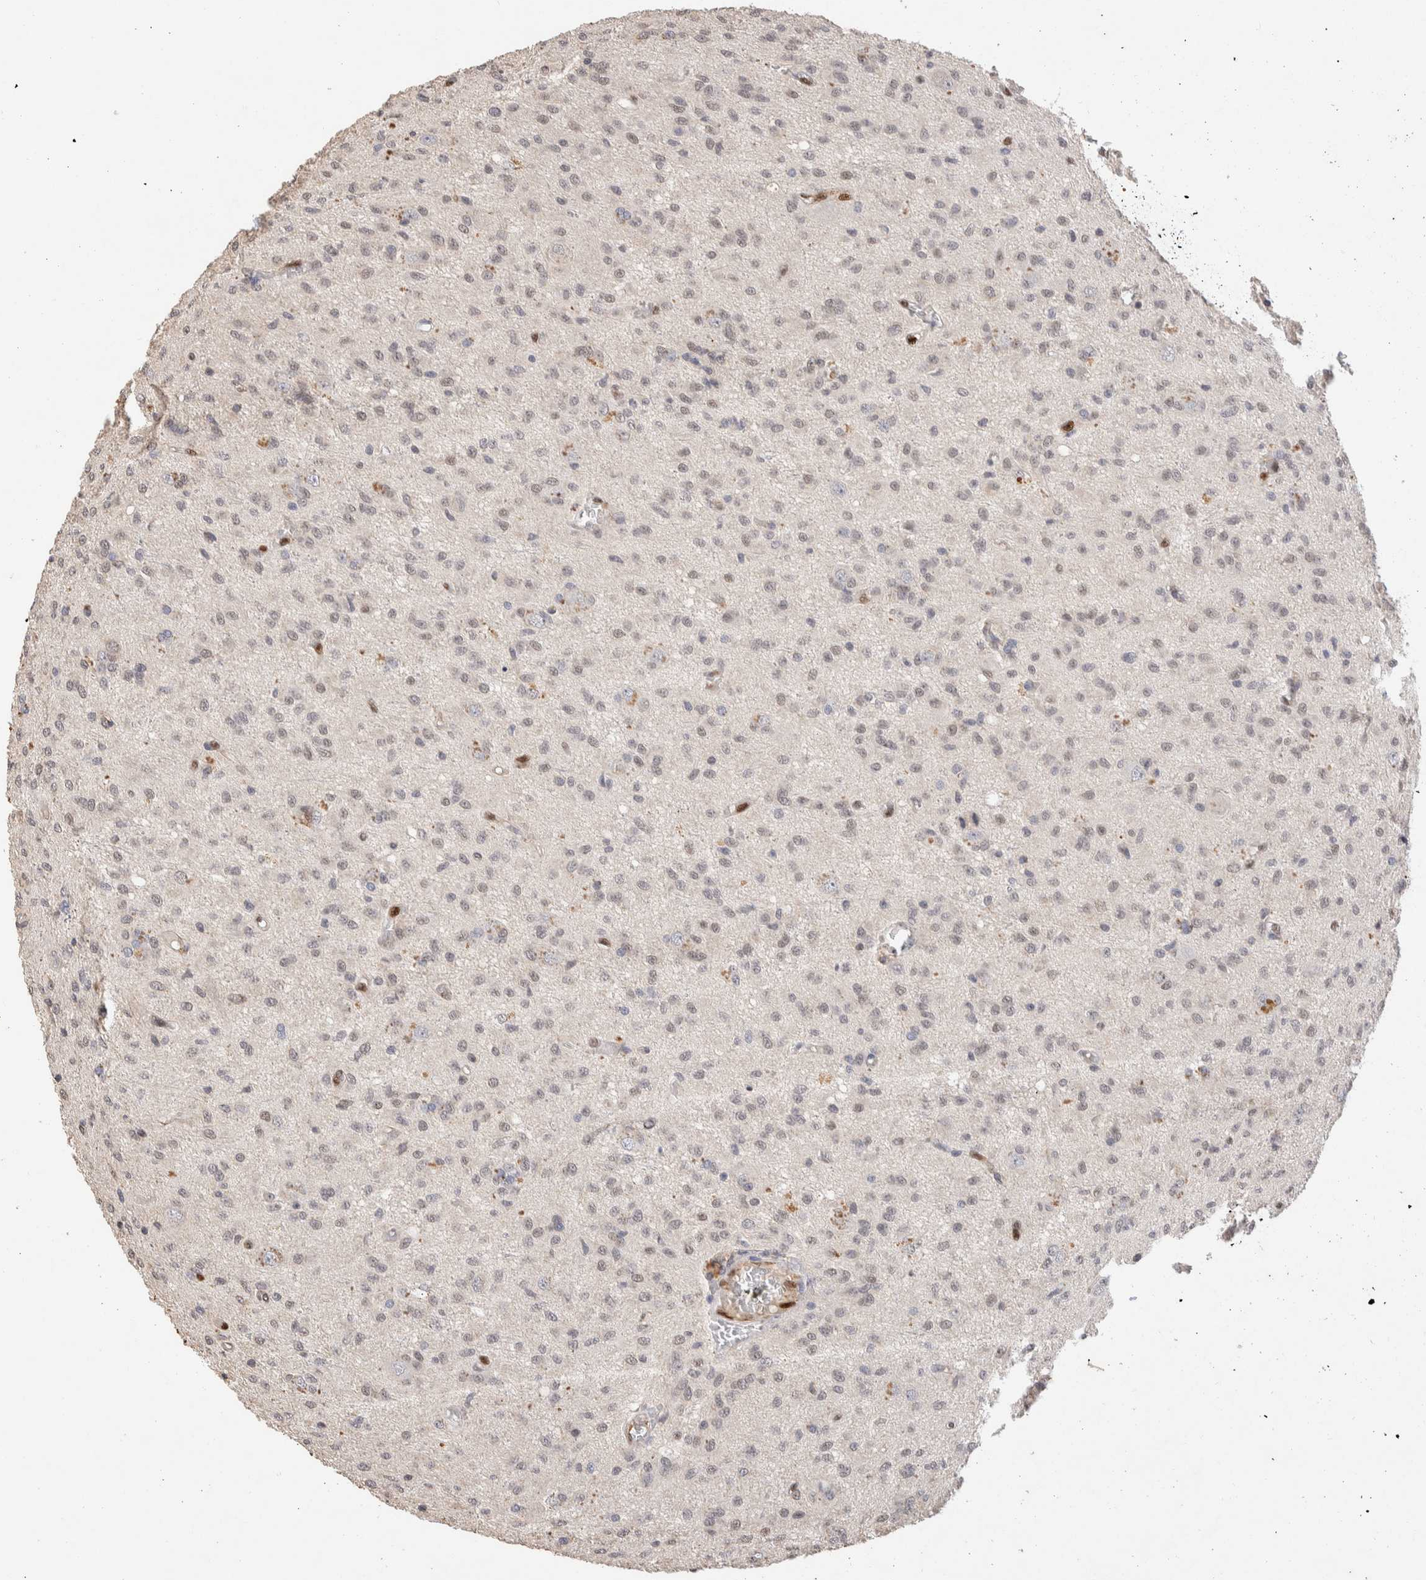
{"staining": {"intensity": "negative", "quantity": "none", "location": "none"}, "tissue": "glioma", "cell_type": "Tumor cells", "image_type": "cancer", "snomed": [{"axis": "morphology", "description": "Glioma, malignant, High grade"}, {"axis": "topography", "description": "Brain"}], "caption": "DAB (3,3'-diaminobenzidine) immunohistochemical staining of human glioma exhibits no significant expression in tumor cells. Brightfield microscopy of immunohistochemistry (IHC) stained with DAB (brown) and hematoxylin (blue), captured at high magnification.", "gene": "NSMAF", "patient": {"sex": "female", "age": 59}}